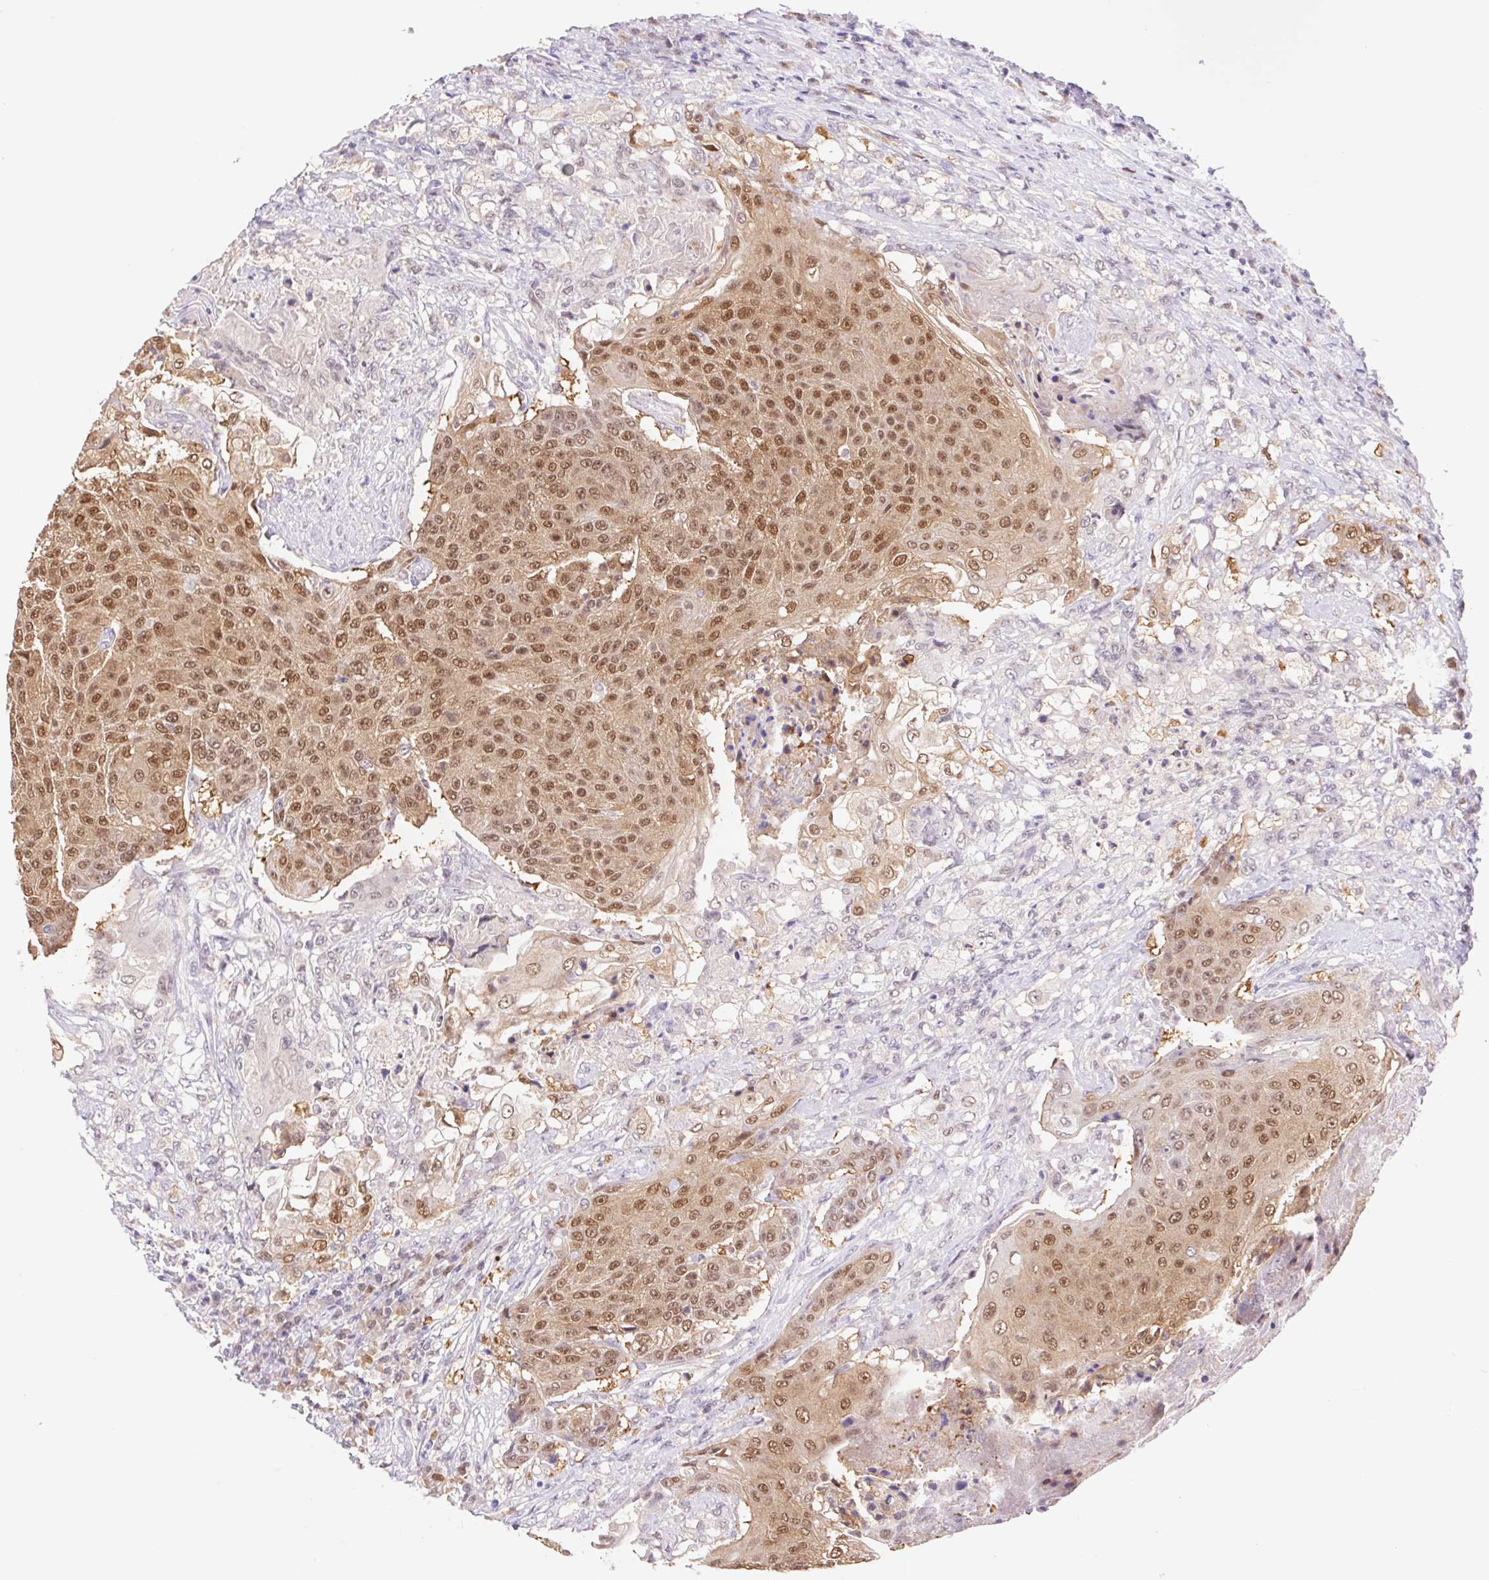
{"staining": {"intensity": "moderate", "quantity": ">75%", "location": "cytoplasmic/membranous,nuclear"}, "tissue": "urothelial cancer", "cell_type": "Tumor cells", "image_type": "cancer", "snomed": [{"axis": "morphology", "description": "Urothelial carcinoma, High grade"}, {"axis": "topography", "description": "Urinary bladder"}], "caption": "Urothelial carcinoma (high-grade) was stained to show a protein in brown. There is medium levels of moderate cytoplasmic/membranous and nuclear positivity in approximately >75% of tumor cells.", "gene": "L3MBTL4", "patient": {"sex": "female", "age": 63}}